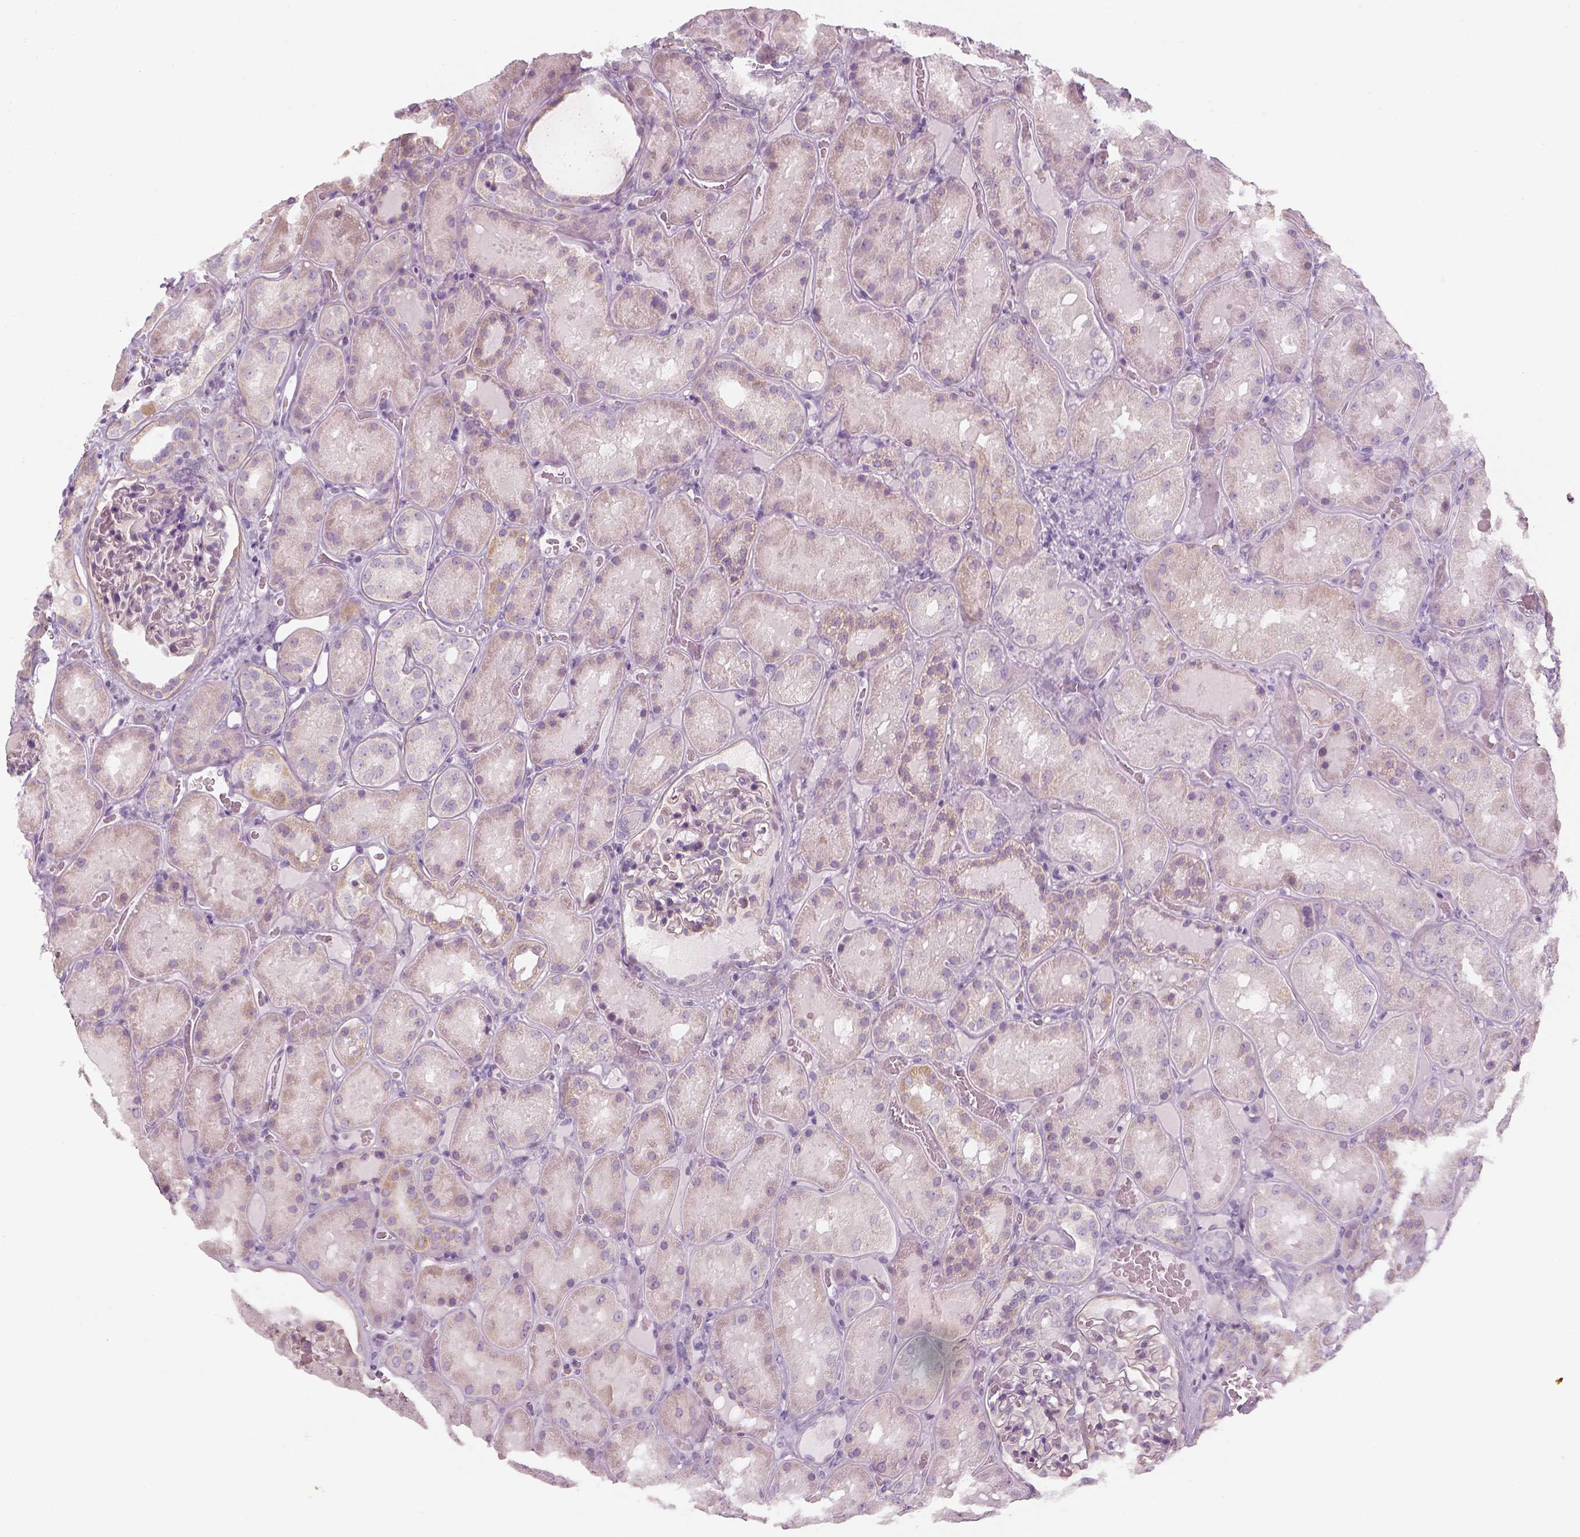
{"staining": {"intensity": "negative", "quantity": "none", "location": "none"}, "tissue": "kidney", "cell_type": "Cells in glomeruli", "image_type": "normal", "snomed": [{"axis": "morphology", "description": "Normal tissue, NOS"}, {"axis": "topography", "description": "Kidney"}], "caption": "This is a histopathology image of immunohistochemistry staining of normal kidney, which shows no staining in cells in glomeruli. Brightfield microscopy of IHC stained with DAB (brown) and hematoxylin (blue), captured at high magnification.", "gene": "PRAME", "patient": {"sex": "male", "age": 73}}